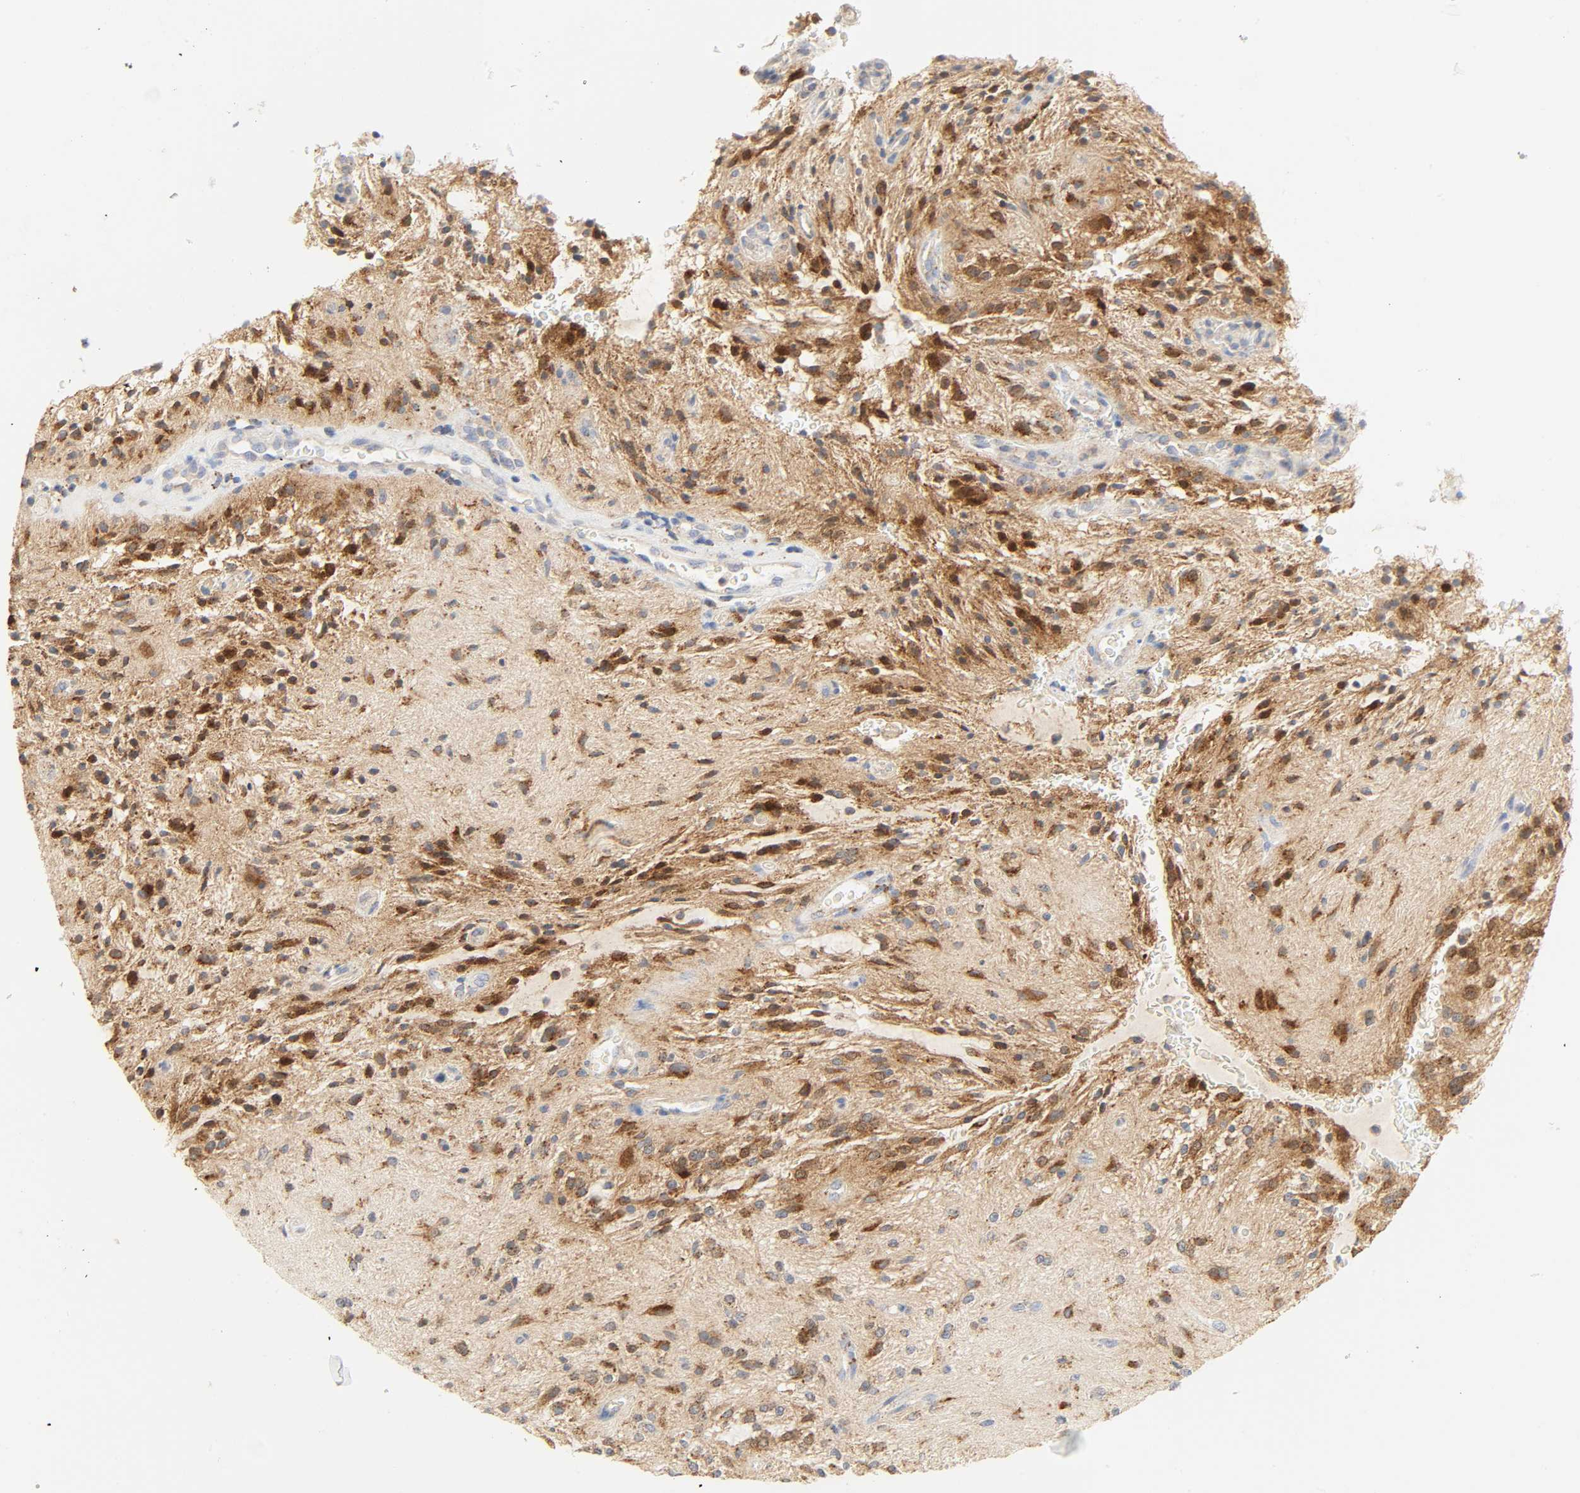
{"staining": {"intensity": "moderate", "quantity": "25%-75%", "location": "cytoplasmic/membranous"}, "tissue": "glioma", "cell_type": "Tumor cells", "image_type": "cancer", "snomed": [{"axis": "morphology", "description": "Glioma, malignant, NOS"}, {"axis": "topography", "description": "Cerebellum"}], "caption": "A micrograph showing moderate cytoplasmic/membranous positivity in approximately 25%-75% of tumor cells in malignant glioma, as visualized by brown immunohistochemical staining.", "gene": "CAMK2A", "patient": {"sex": "female", "age": 10}}